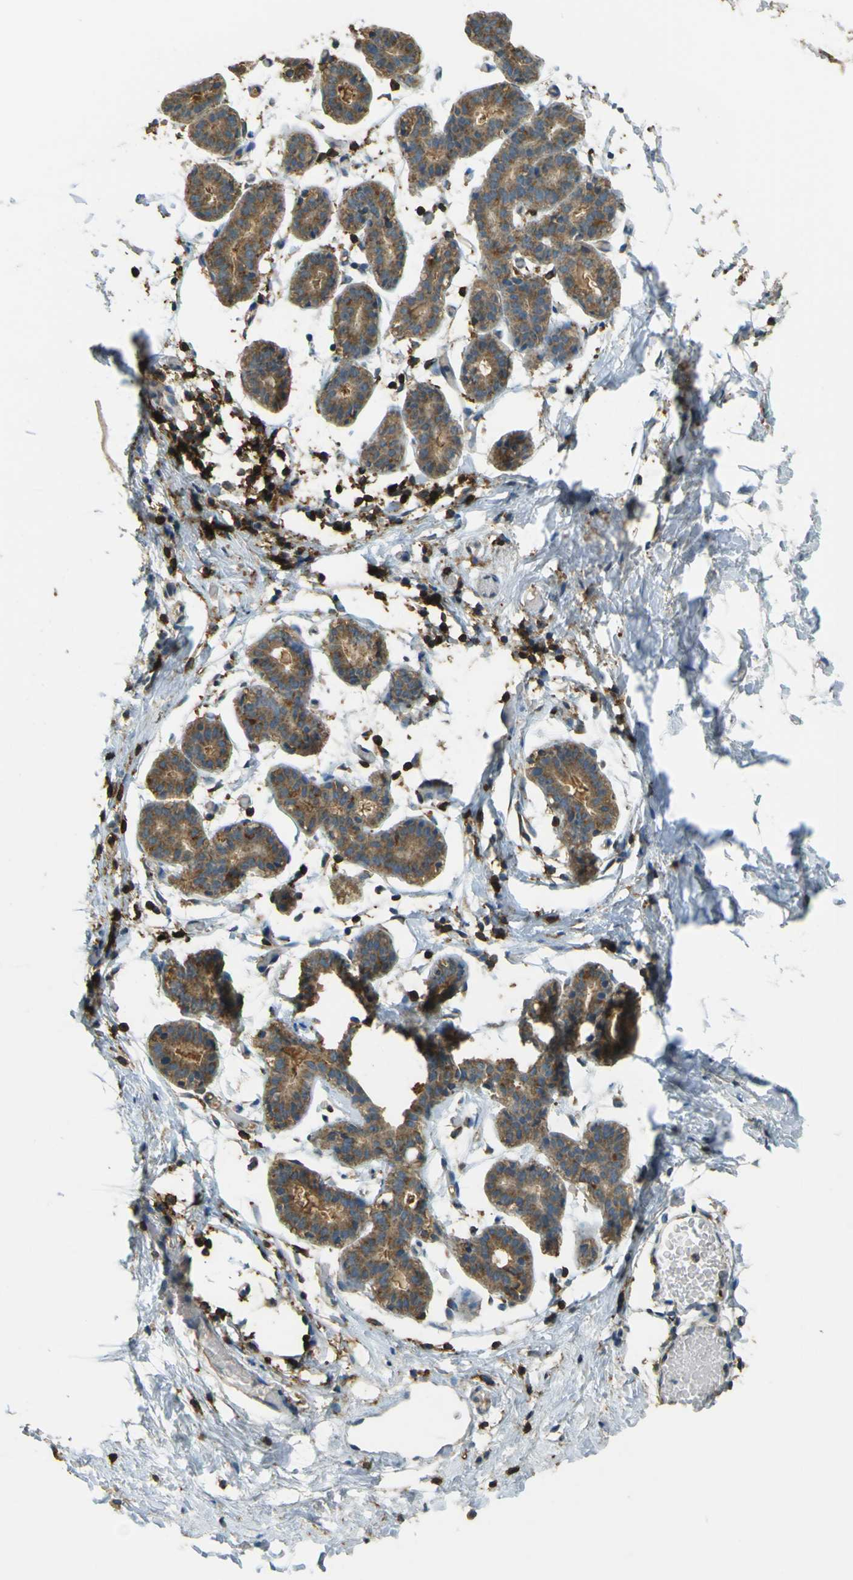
{"staining": {"intensity": "negative", "quantity": "none", "location": "none"}, "tissue": "breast", "cell_type": "Adipocytes", "image_type": "normal", "snomed": [{"axis": "morphology", "description": "Normal tissue, NOS"}, {"axis": "topography", "description": "Breast"}], "caption": "Protein analysis of normal breast demonstrates no significant staining in adipocytes.", "gene": "GOLGA1", "patient": {"sex": "female", "age": 27}}